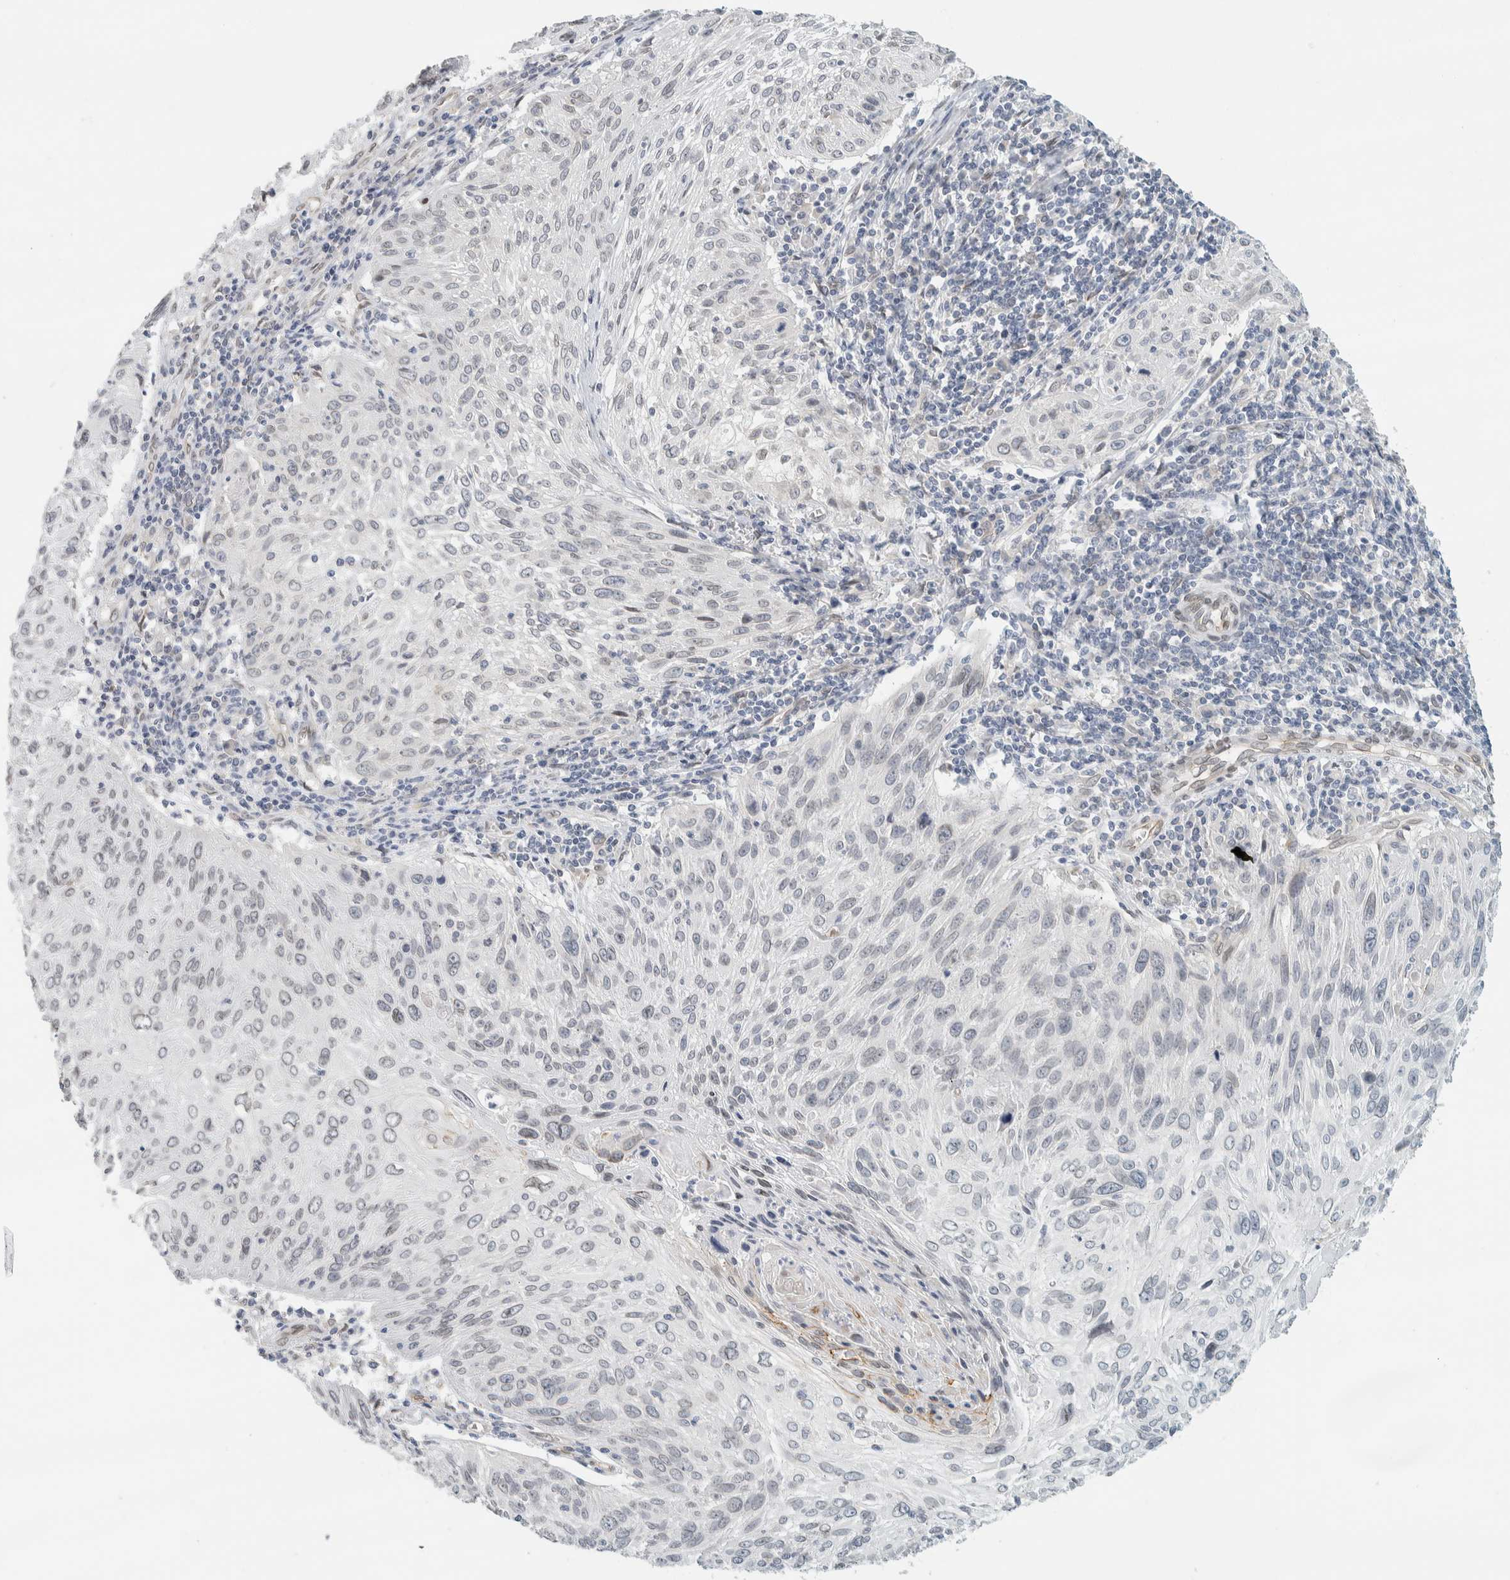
{"staining": {"intensity": "negative", "quantity": "none", "location": "none"}, "tissue": "cervical cancer", "cell_type": "Tumor cells", "image_type": "cancer", "snomed": [{"axis": "morphology", "description": "Squamous cell carcinoma, NOS"}, {"axis": "topography", "description": "Cervix"}], "caption": "This is an IHC photomicrograph of cervical cancer. There is no staining in tumor cells.", "gene": "C1QTNF12", "patient": {"sex": "female", "age": 51}}